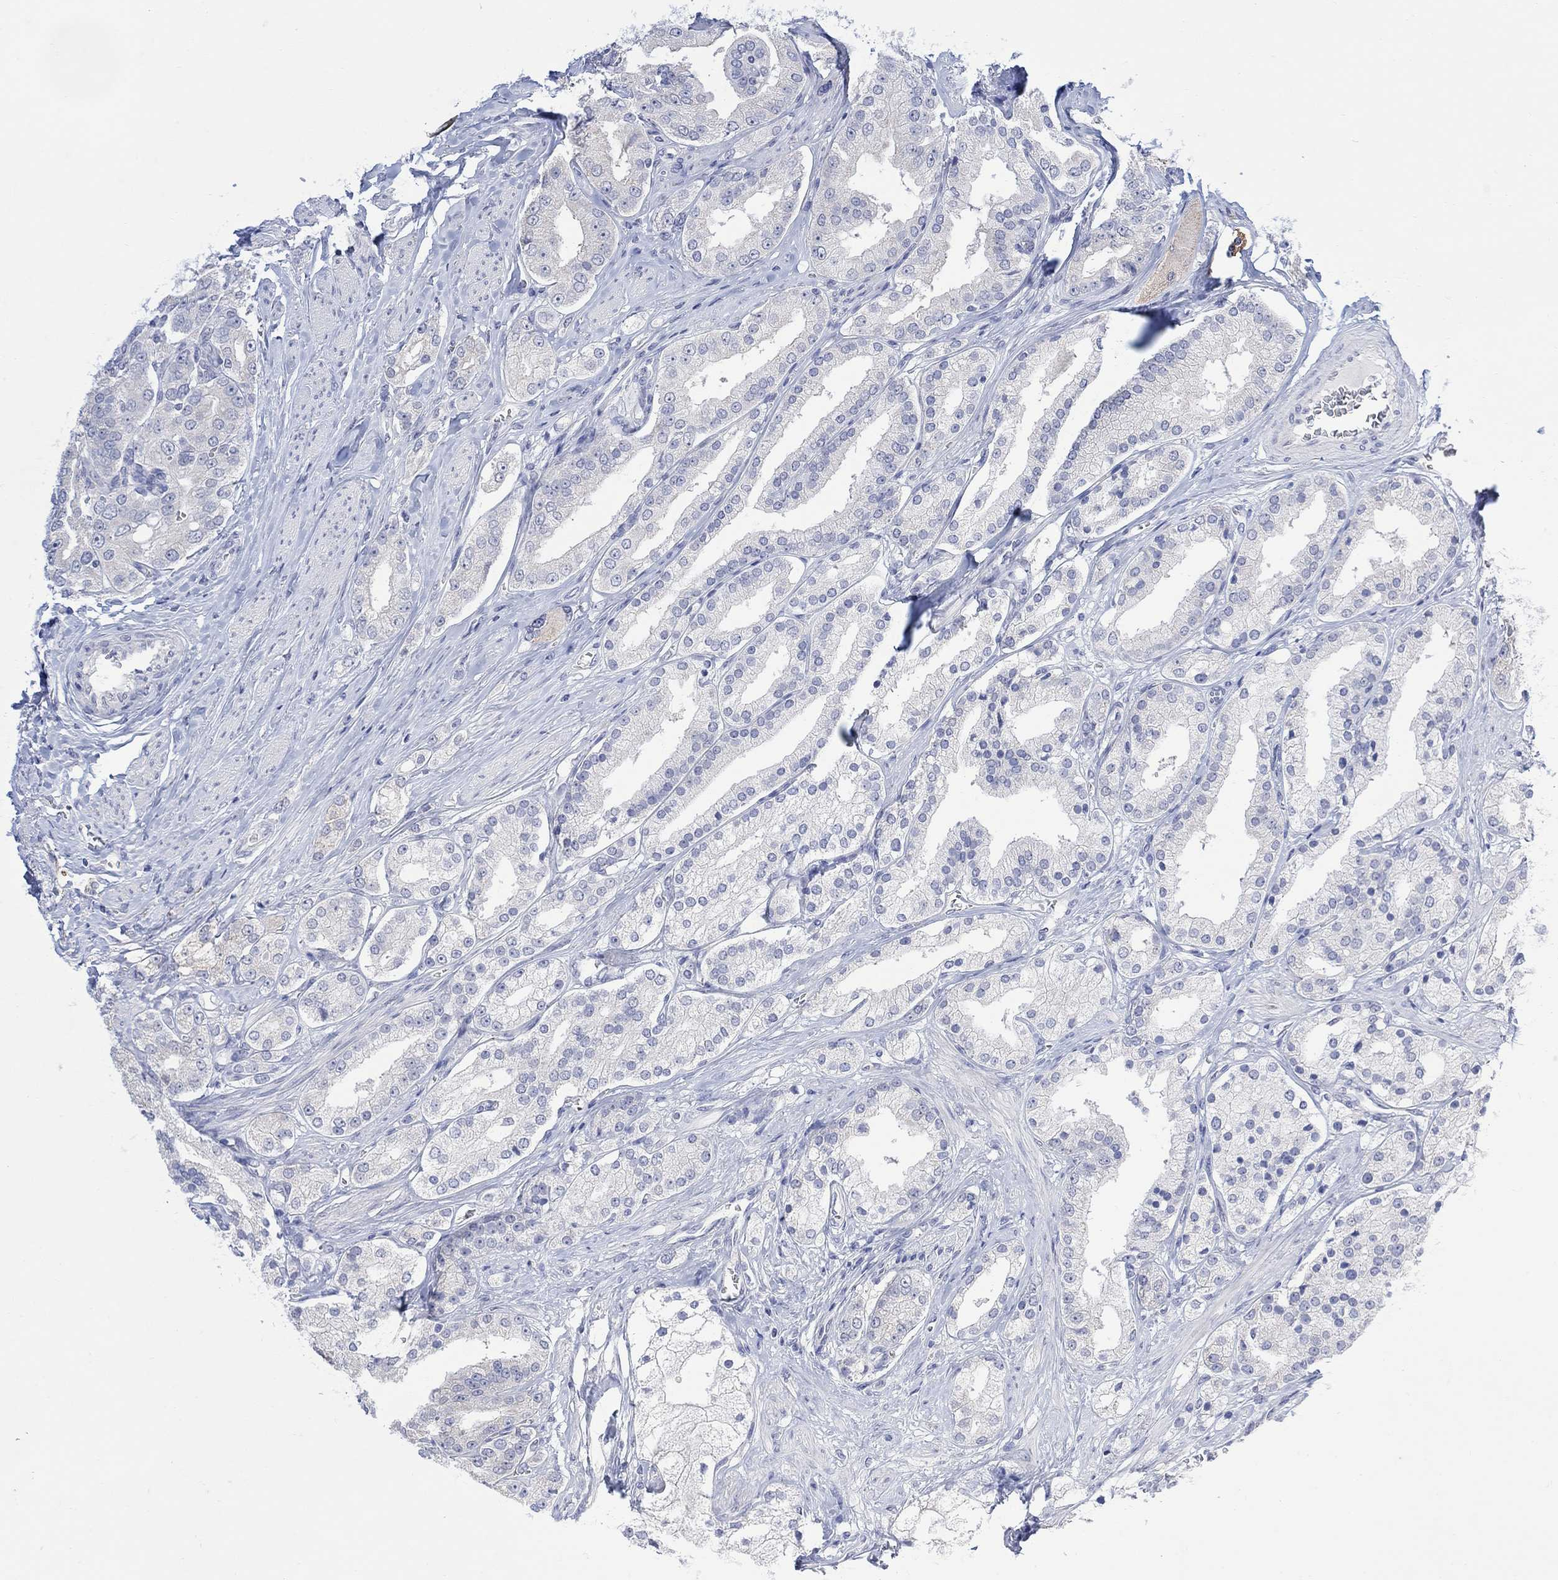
{"staining": {"intensity": "negative", "quantity": "none", "location": "none"}, "tissue": "prostate cancer", "cell_type": "Tumor cells", "image_type": "cancer", "snomed": [{"axis": "morphology", "description": "Adenocarcinoma, NOS"}, {"axis": "topography", "description": "Prostate and seminal vesicle, NOS"}, {"axis": "topography", "description": "Prostate"}], "caption": "The photomicrograph exhibits no staining of tumor cells in prostate cancer.", "gene": "FBP2", "patient": {"sex": "male", "age": 67}}